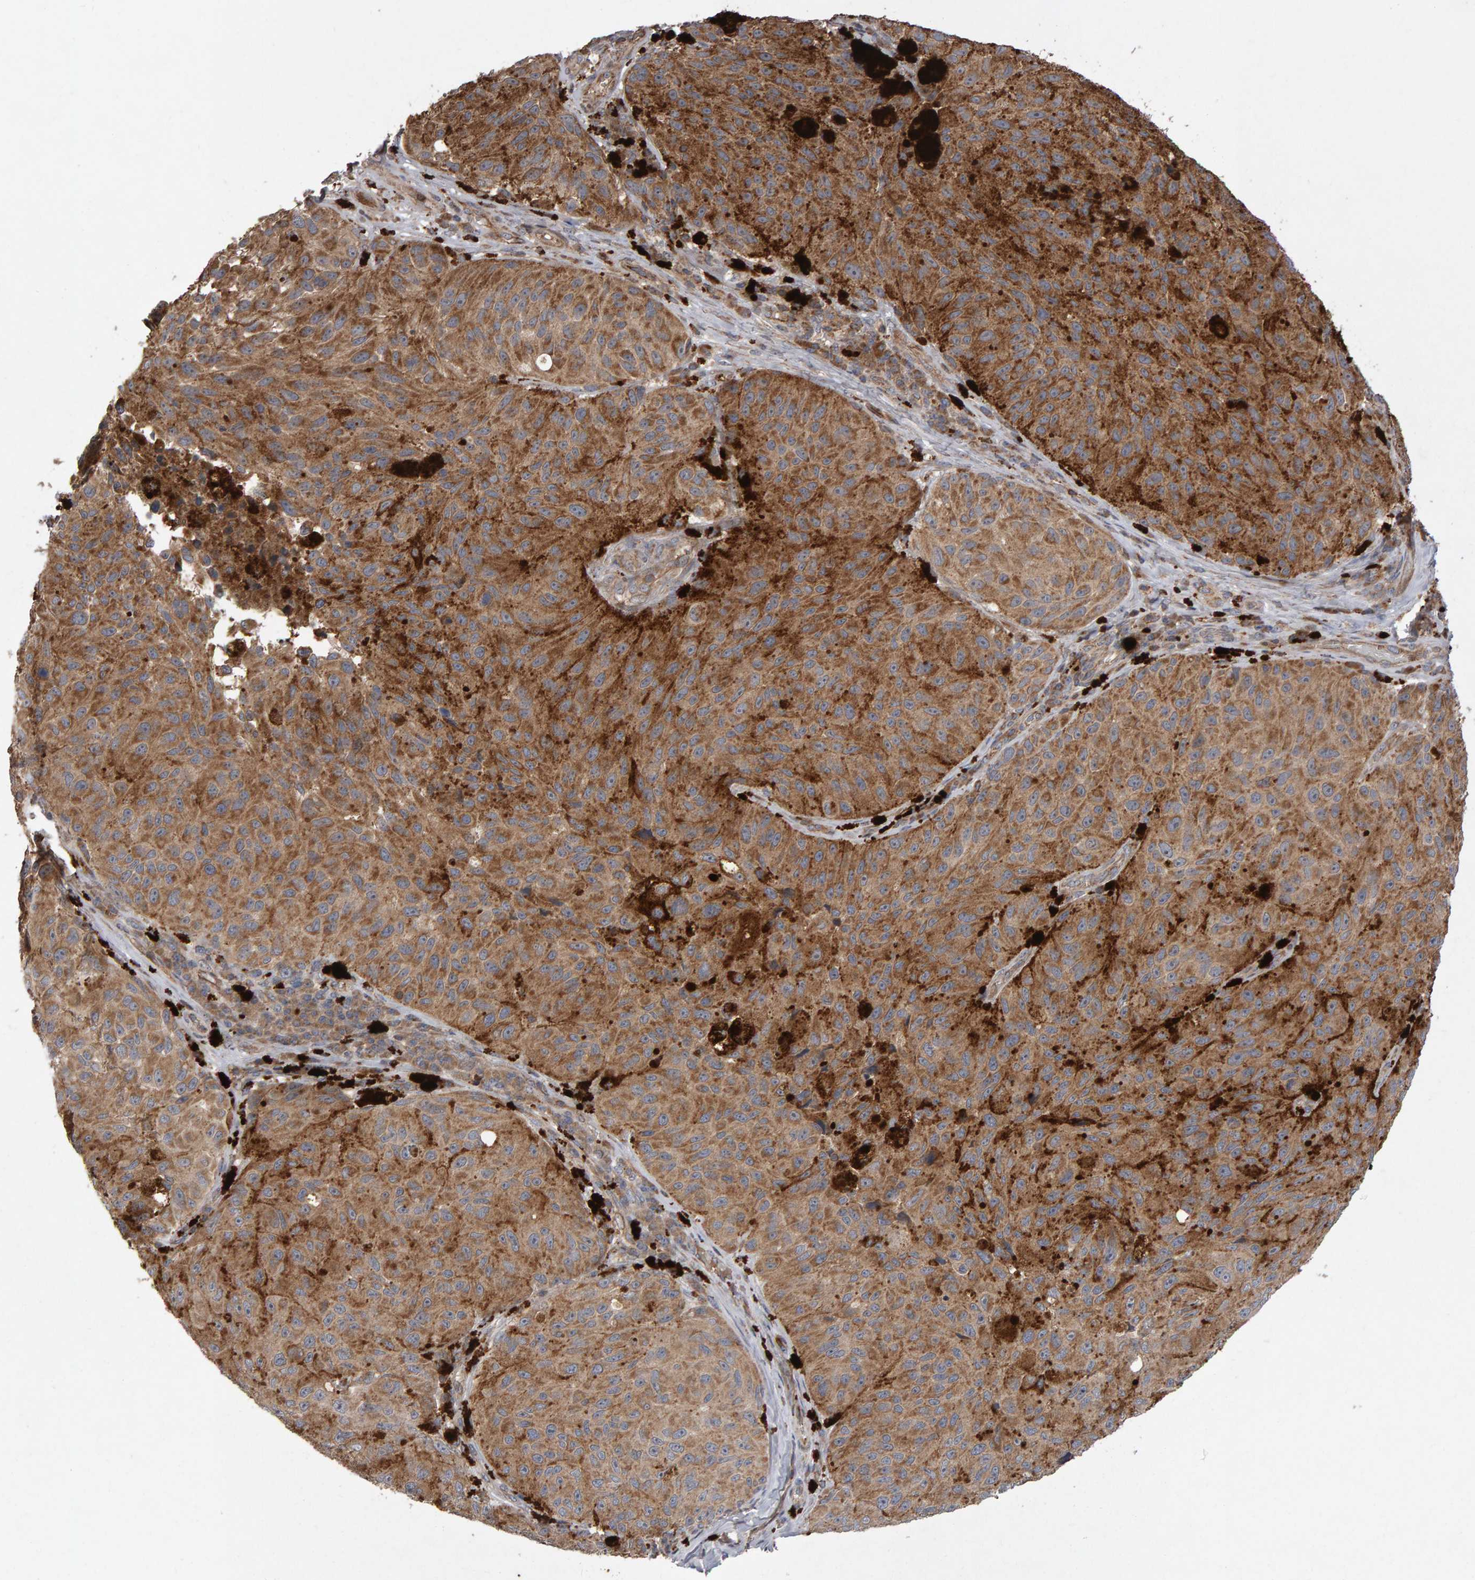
{"staining": {"intensity": "moderate", "quantity": ">75%", "location": "cytoplasmic/membranous"}, "tissue": "melanoma", "cell_type": "Tumor cells", "image_type": "cancer", "snomed": [{"axis": "morphology", "description": "Malignant melanoma, NOS"}, {"axis": "topography", "description": "Skin"}], "caption": "Melanoma stained for a protein demonstrates moderate cytoplasmic/membranous positivity in tumor cells. The protein of interest is shown in brown color, while the nuclei are stained blue.", "gene": "PGS1", "patient": {"sex": "female", "age": 73}}